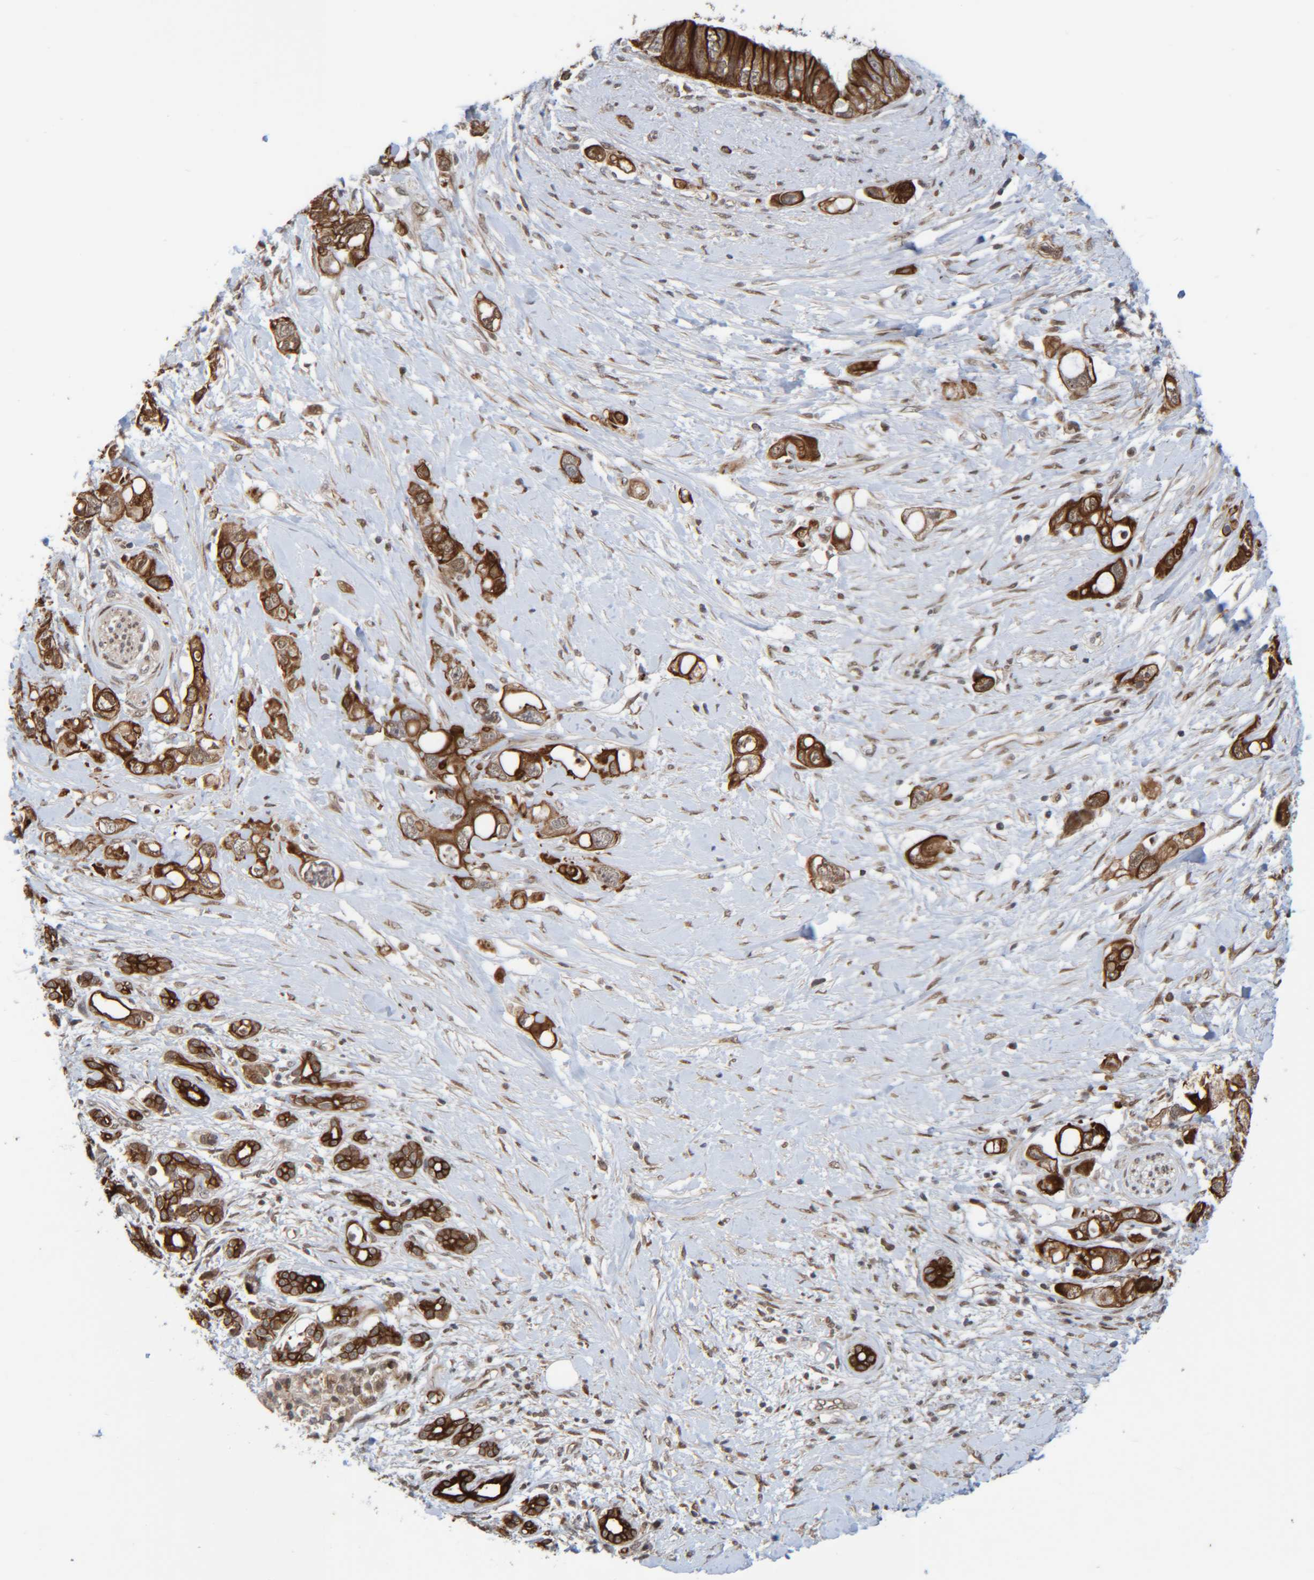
{"staining": {"intensity": "strong", "quantity": ">75%", "location": "cytoplasmic/membranous"}, "tissue": "pancreatic cancer", "cell_type": "Tumor cells", "image_type": "cancer", "snomed": [{"axis": "morphology", "description": "Adenocarcinoma, NOS"}, {"axis": "topography", "description": "Pancreas"}], "caption": "Immunohistochemical staining of human pancreatic cancer (adenocarcinoma) reveals strong cytoplasmic/membranous protein staining in about >75% of tumor cells. Immunohistochemistry (ihc) stains the protein of interest in brown and the nuclei are stained blue.", "gene": "CCDC57", "patient": {"sex": "female", "age": 56}}